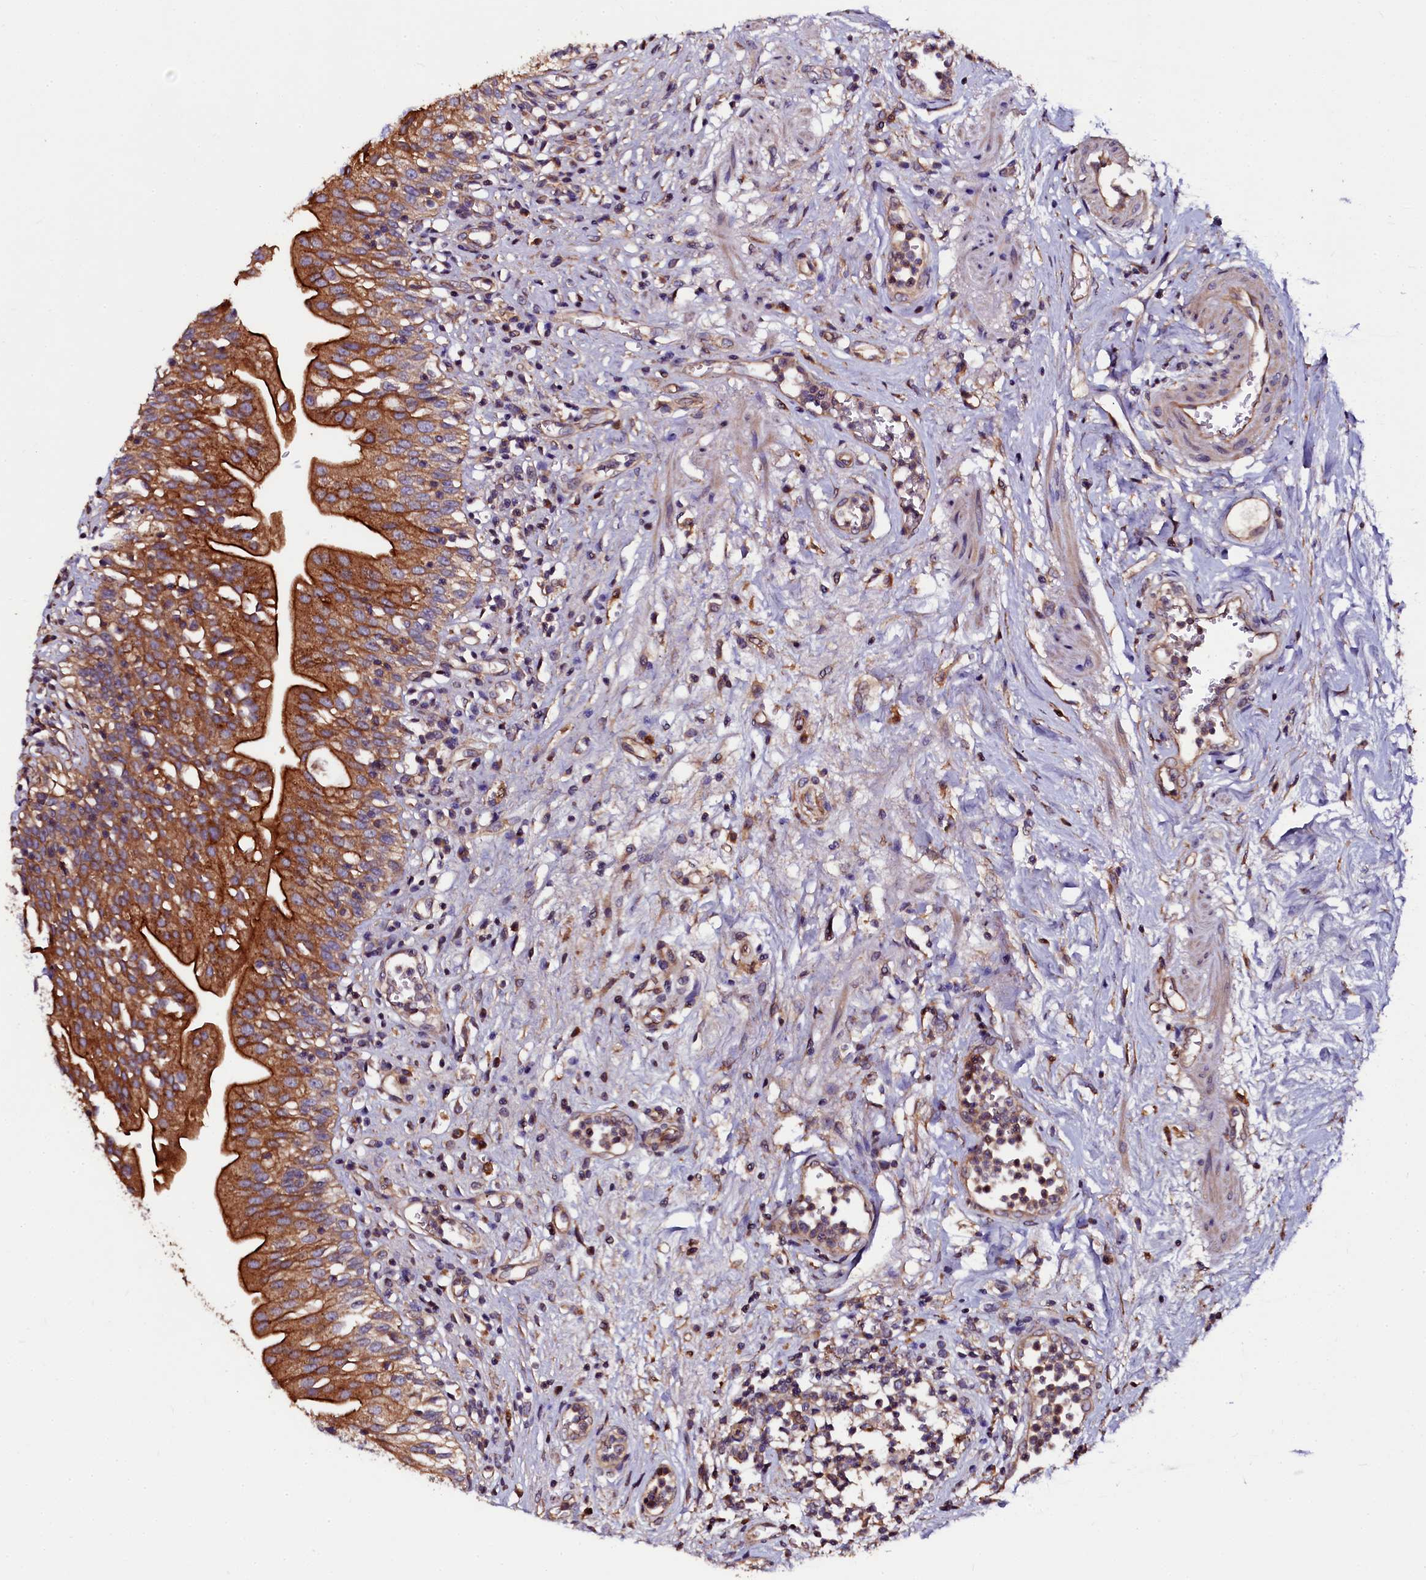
{"staining": {"intensity": "moderate", "quantity": ">75%", "location": "cytoplasmic/membranous"}, "tissue": "urinary bladder", "cell_type": "Urothelial cells", "image_type": "normal", "snomed": [{"axis": "morphology", "description": "Normal tissue, NOS"}, {"axis": "morphology", "description": "Inflammation, NOS"}, {"axis": "topography", "description": "Urinary bladder"}], "caption": "Protein staining of normal urinary bladder reveals moderate cytoplasmic/membranous positivity in approximately >75% of urothelial cells. Using DAB (3,3'-diaminobenzidine) (brown) and hematoxylin (blue) stains, captured at high magnification using brightfield microscopy.", "gene": "APPL2", "patient": {"sex": "male", "age": 63}}